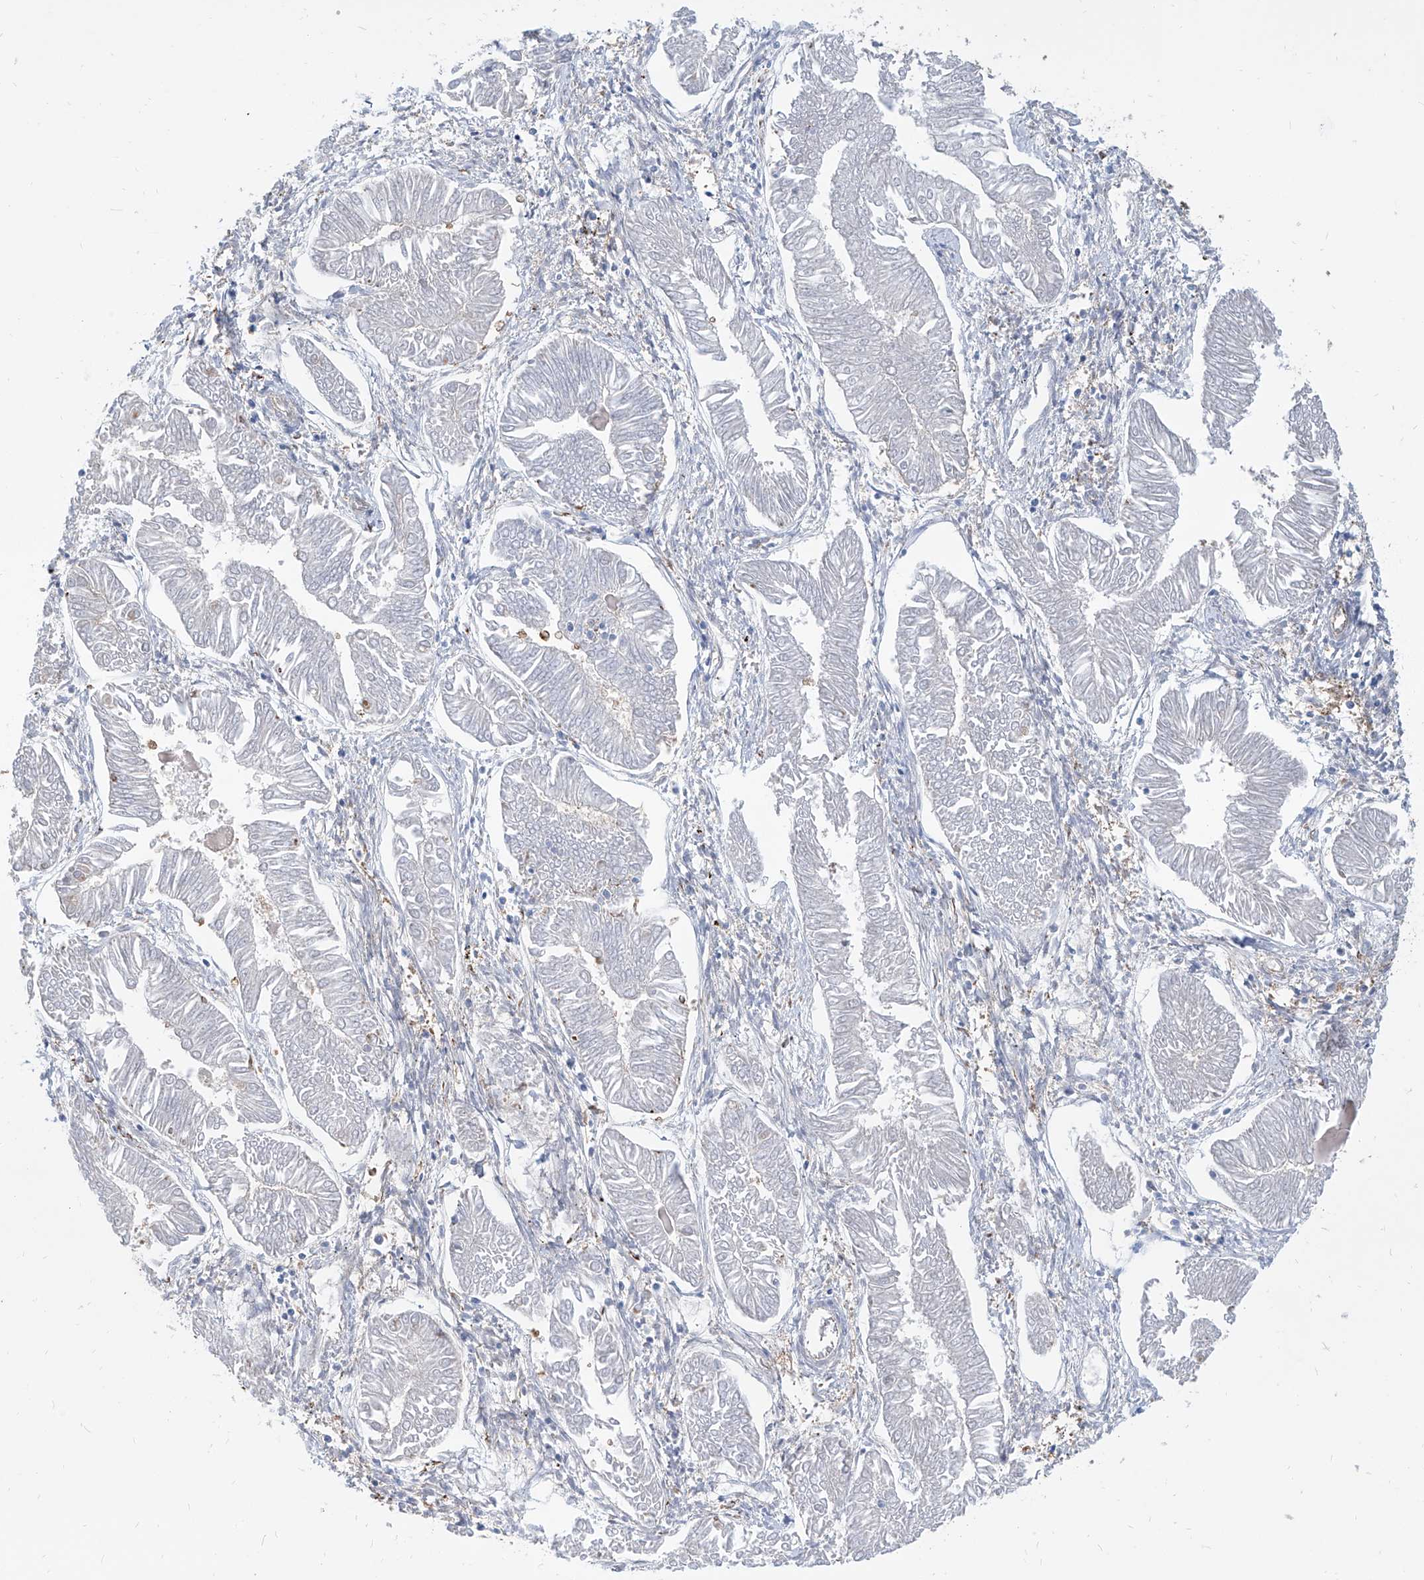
{"staining": {"intensity": "negative", "quantity": "none", "location": "none"}, "tissue": "endometrial cancer", "cell_type": "Tumor cells", "image_type": "cancer", "snomed": [{"axis": "morphology", "description": "Adenocarcinoma, NOS"}, {"axis": "topography", "description": "Endometrium"}], "caption": "Immunohistochemical staining of endometrial cancer (adenocarcinoma) shows no significant positivity in tumor cells. (DAB (3,3'-diaminobenzidine) IHC, high magnification).", "gene": "MAGED2", "patient": {"sex": "female", "age": 53}}